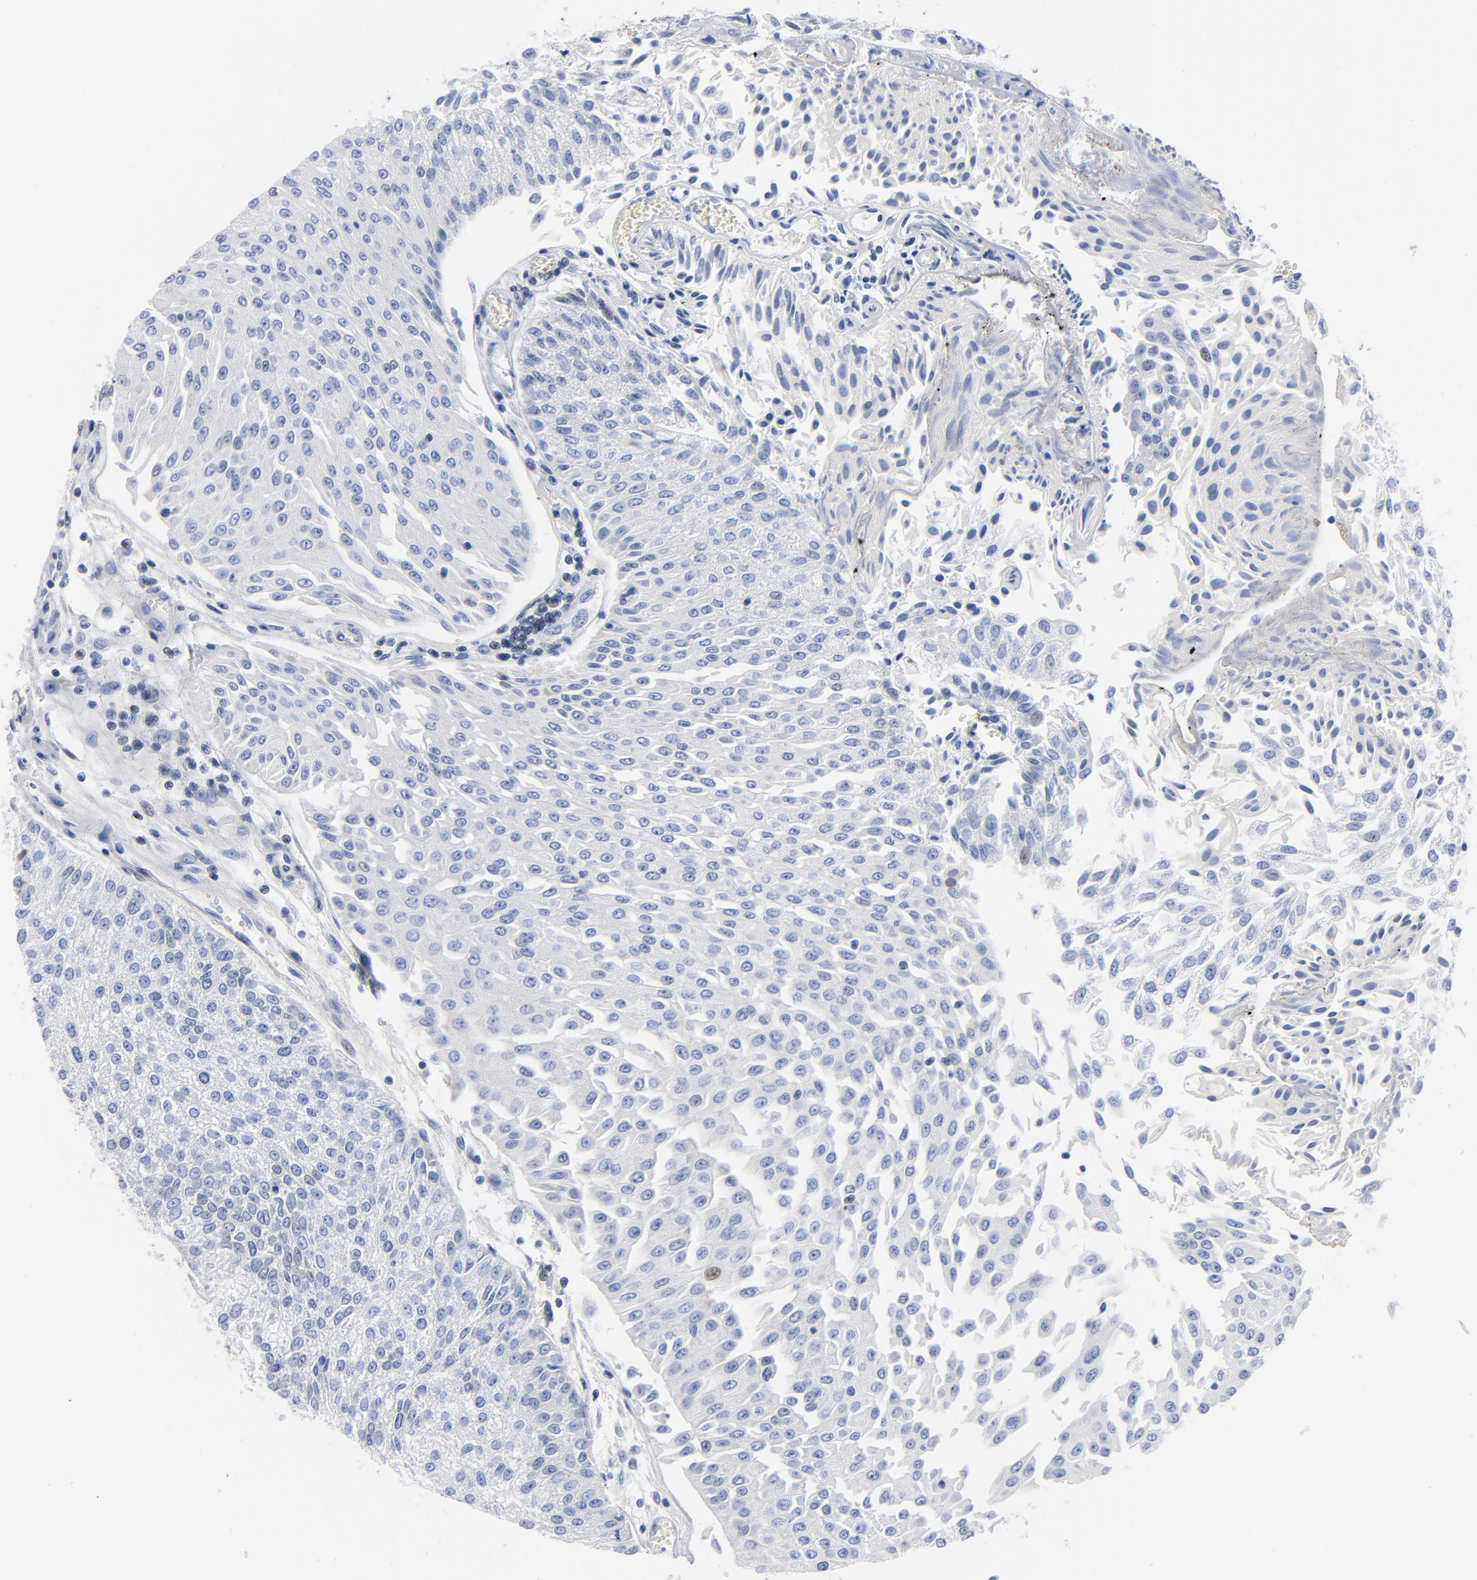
{"staining": {"intensity": "negative", "quantity": "none", "location": "none"}, "tissue": "urothelial cancer", "cell_type": "Tumor cells", "image_type": "cancer", "snomed": [{"axis": "morphology", "description": "Urothelial carcinoma, Low grade"}, {"axis": "topography", "description": "Urinary bladder"}], "caption": "Human urothelial cancer stained for a protein using immunohistochemistry shows no expression in tumor cells.", "gene": "KCNK13", "patient": {"sex": "male", "age": 86}}